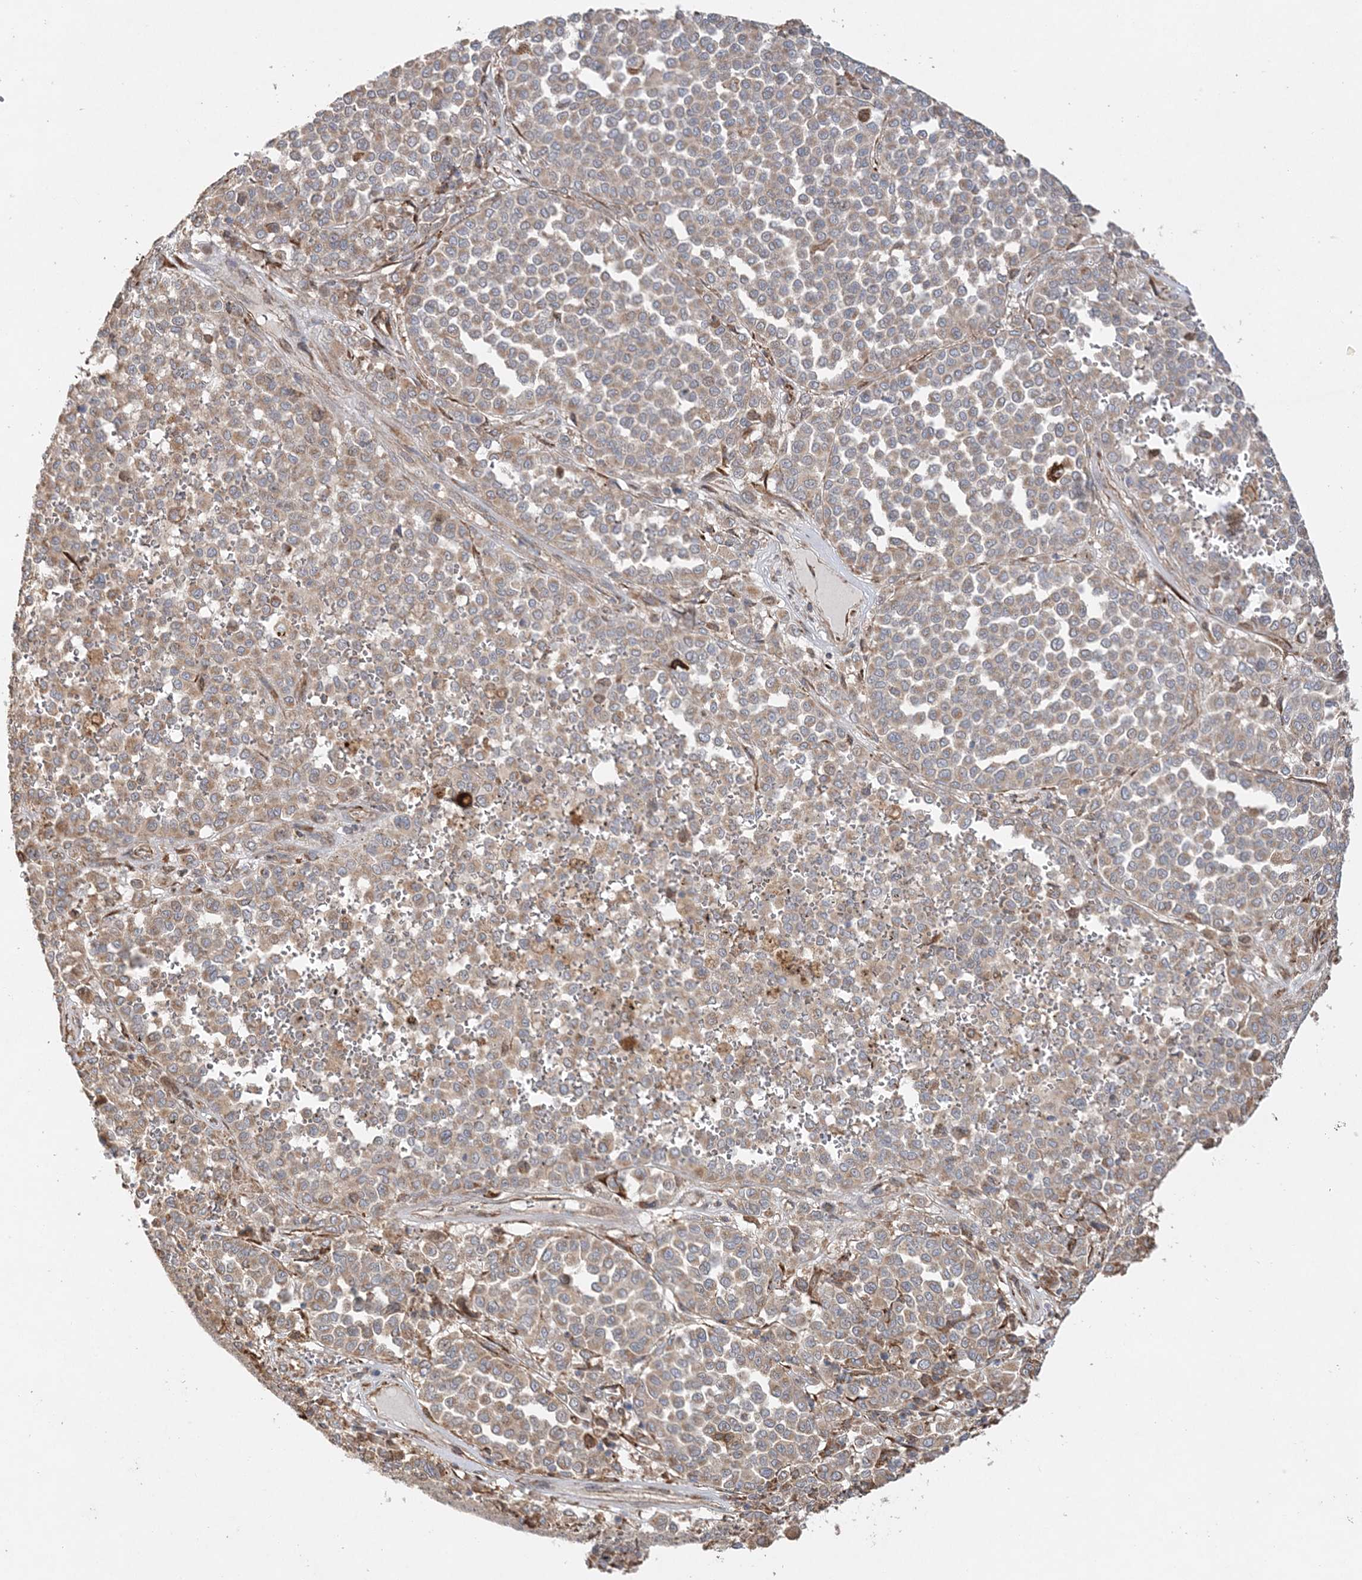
{"staining": {"intensity": "weak", "quantity": "25%-75%", "location": "cytoplasmic/membranous"}, "tissue": "melanoma", "cell_type": "Tumor cells", "image_type": "cancer", "snomed": [{"axis": "morphology", "description": "Malignant melanoma, Metastatic site"}, {"axis": "topography", "description": "Pancreas"}], "caption": "The photomicrograph exhibits immunohistochemical staining of melanoma. There is weak cytoplasmic/membranous expression is identified in about 25%-75% of tumor cells.", "gene": "ZFYVE16", "patient": {"sex": "female", "age": 30}}